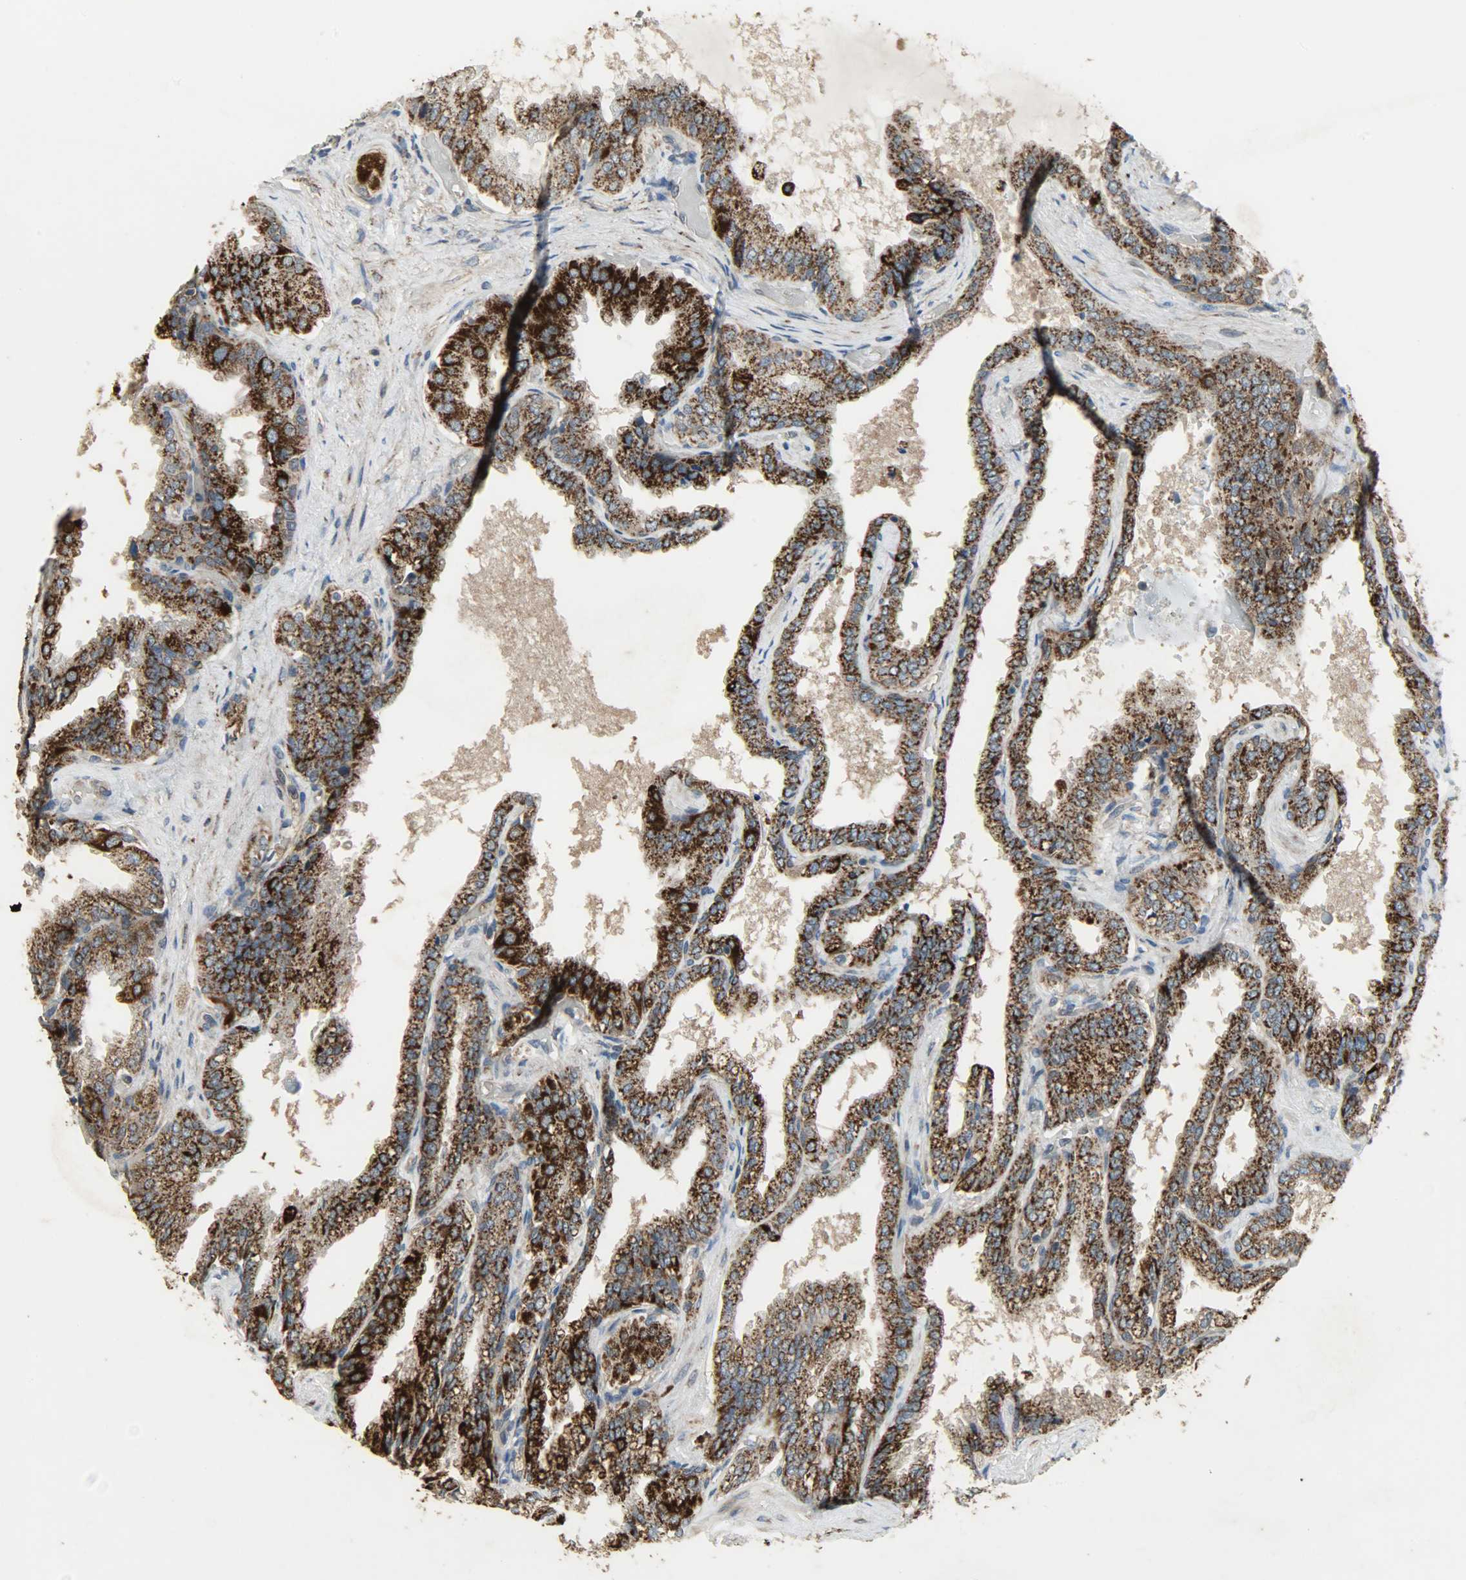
{"staining": {"intensity": "strong", "quantity": ">75%", "location": "cytoplasmic/membranous"}, "tissue": "seminal vesicle", "cell_type": "Glandular cells", "image_type": "normal", "snomed": [{"axis": "morphology", "description": "Normal tissue, NOS"}, {"axis": "topography", "description": "Seminal veicle"}], "caption": "Normal seminal vesicle shows strong cytoplasmic/membranous positivity in approximately >75% of glandular cells.", "gene": "AMT", "patient": {"sex": "male", "age": 46}}